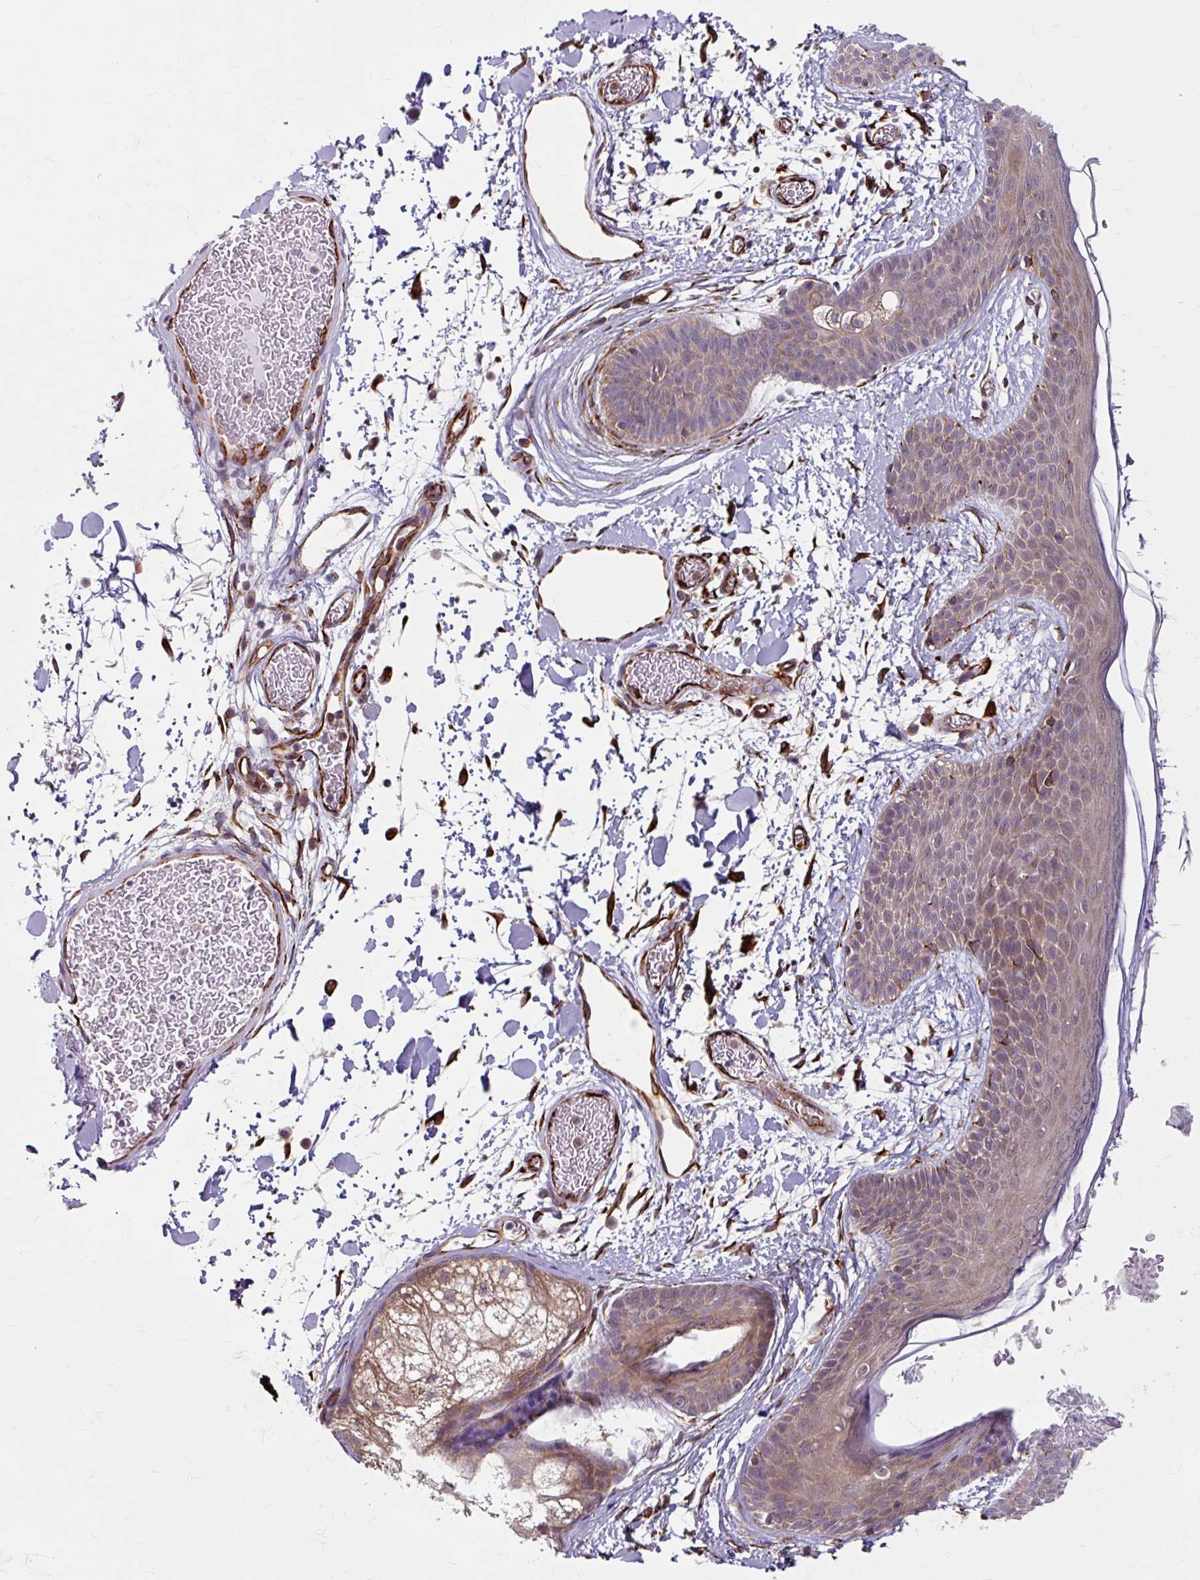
{"staining": {"intensity": "strong", "quantity": ">75%", "location": "cytoplasmic/membranous"}, "tissue": "skin", "cell_type": "Fibroblasts", "image_type": "normal", "snomed": [{"axis": "morphology", "description": "Normal tissue, NOS"}, {"axis": "topography", "description": "Skin"}], "caption": "Immunohistochemical staining of unremarkable skin demonstrates >75% levels of strong cytoplasmic/membranous protein positivity in approximately >75% of fibroblasts. The staining was performed using DAB to visualize the protein expression in brown, while the nuclei were stained in blue with hematoxylin (Magnification: 20x).", "gene": "DAAM2", "patient": {"sex": "male", "age": 79}}